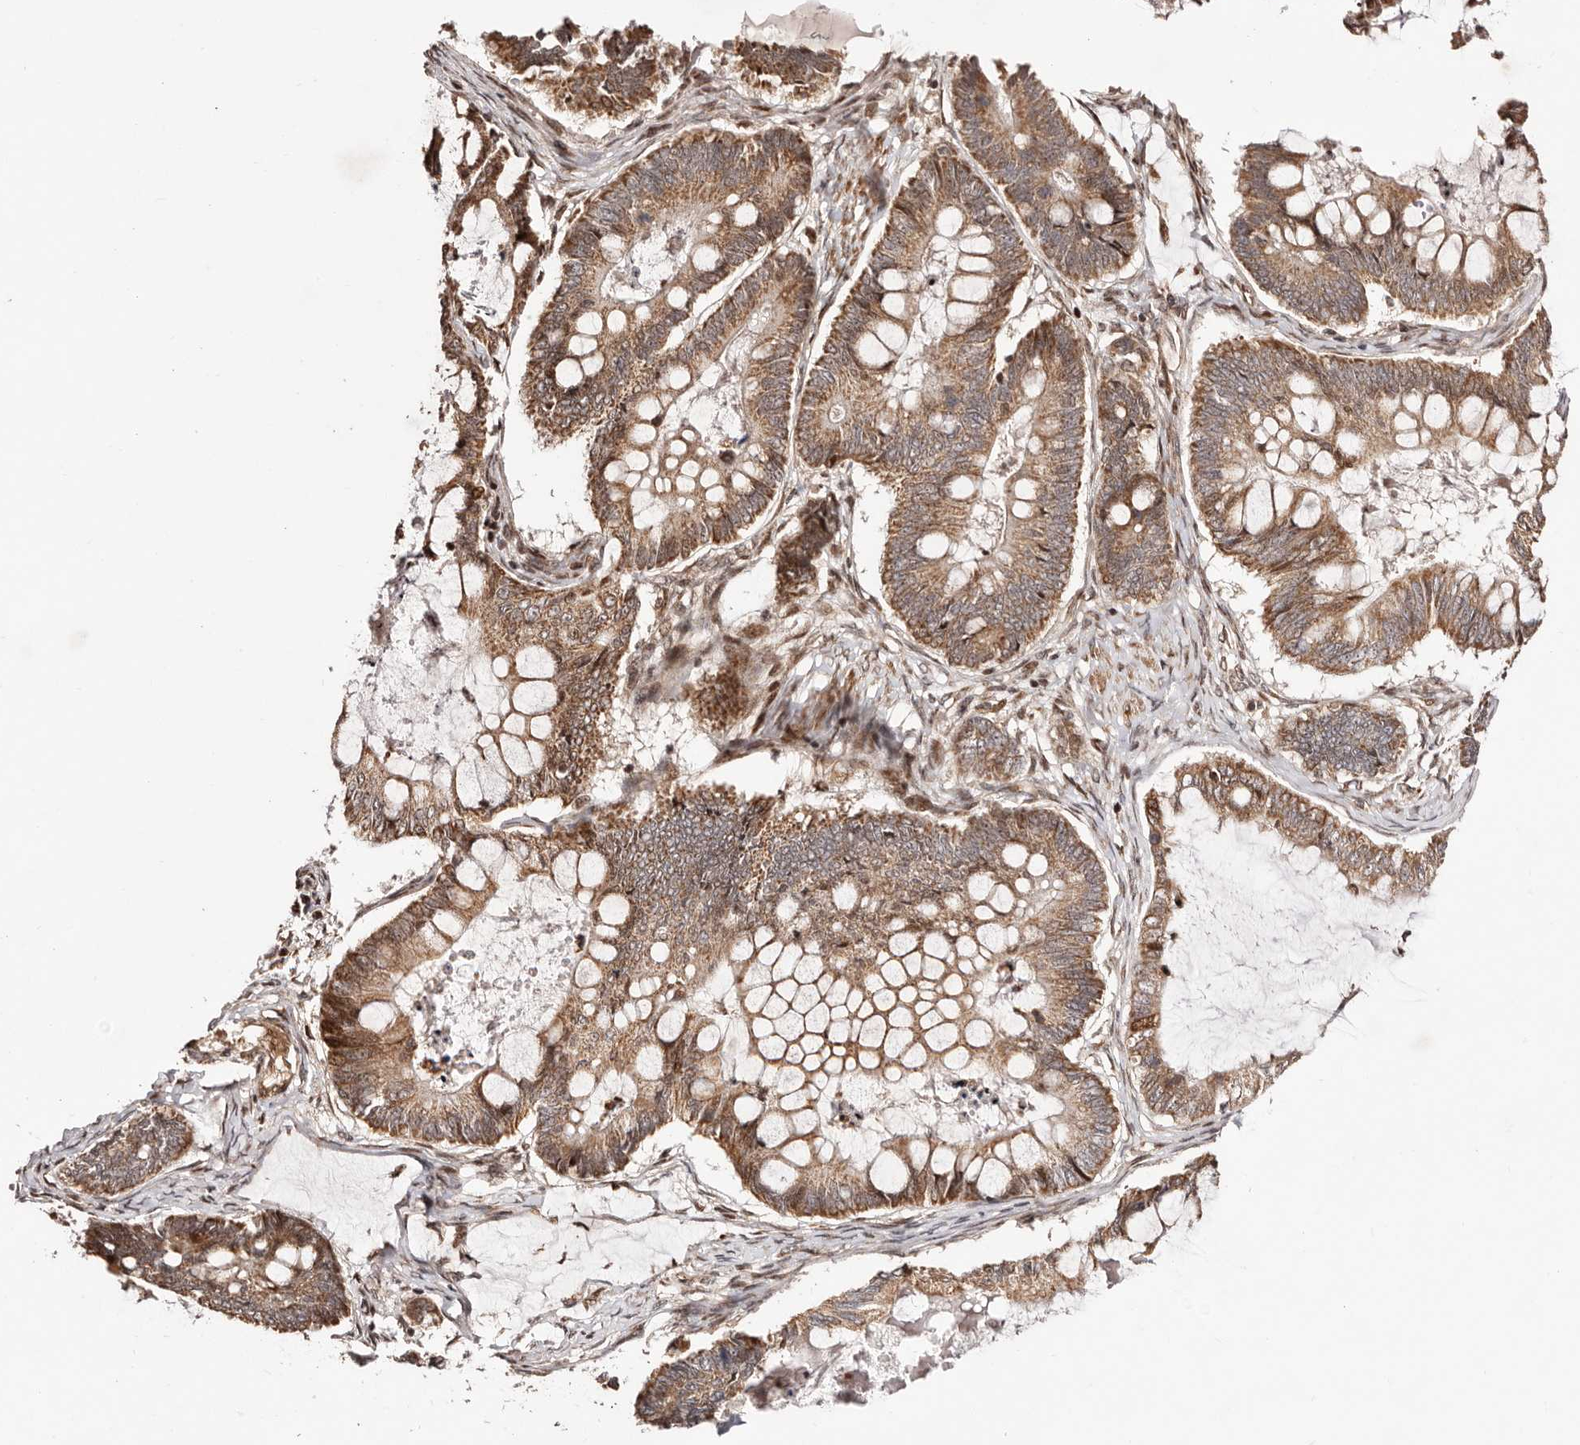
{"staining": {"intensity": "moderate", "quantity": ">75%", "location": "cytoplasmic/membranous"}, "tissue": "ovarian cancer", "cell_type": "Tumor cells", "image_type": "cancer", "snomed": [{"axis": "morphology", "description": "Cystadenocarcinoma, mucinous, NOS"}, {"axis": "topography", "description": "Ovary"}], "caption": "Human ovarian cancer stained for a protein (brown) reveals moderate cytoplasmic/membranous positive staining in approximately >75% of tumor cells.", "gene": "HIVEP3", "patient": {"sex": "female", "age": 61}}